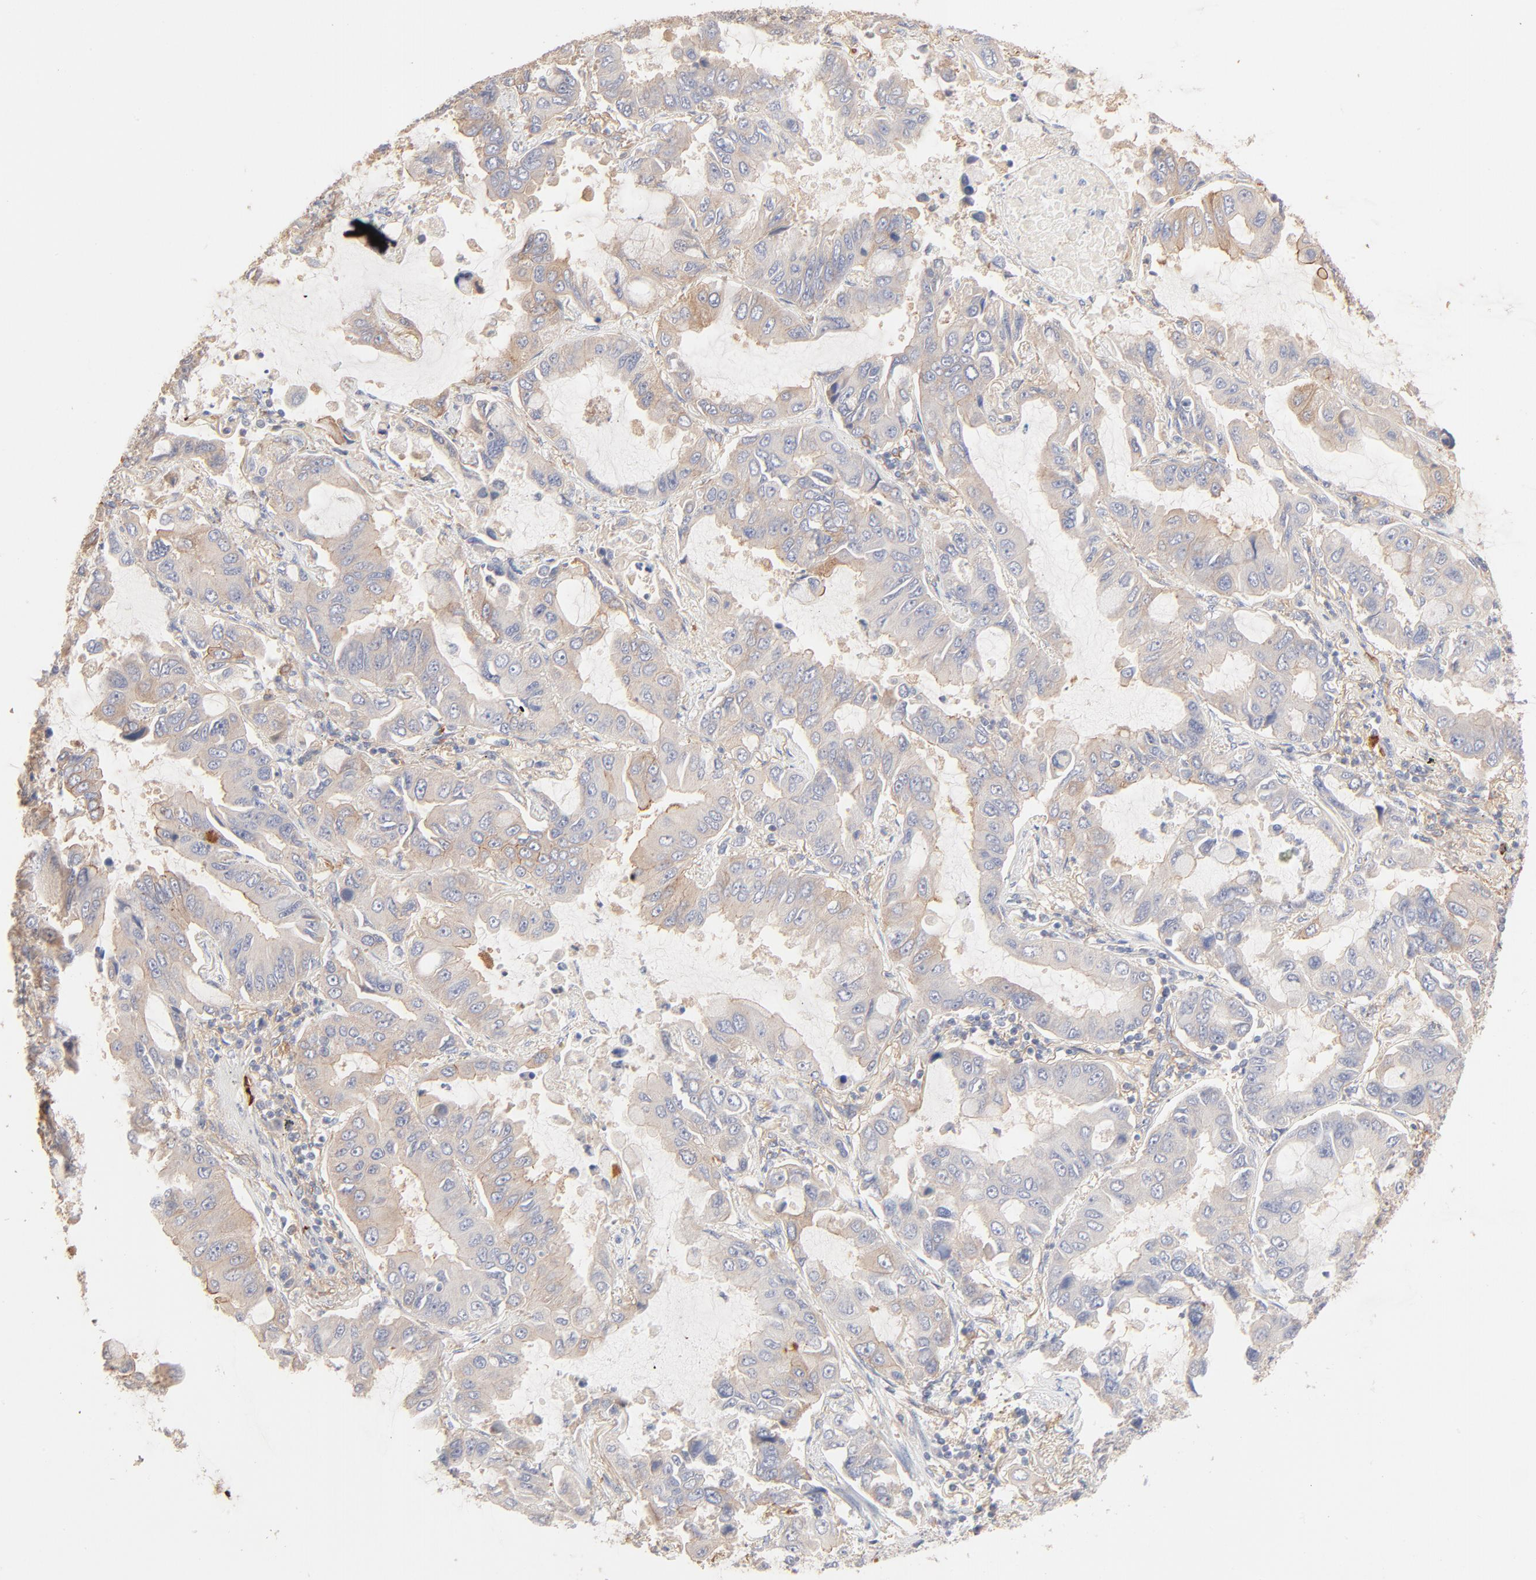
{"staining": {"intensity": "weak", "quantity": "25%-75%", "location": "cytoplasmic/membranous"}, "tissue": "lung cancer", "cell_type": "Tumor cells", "image_type": "cancer", "snomed": [{"axis": "morphology", "description": "Adenocarcinoma, NOS"}, {"axis": "topography", "description": "Lung"}], "caption": "Adenocarcinoma (lung) stained with a protein marker shows weak staining in tumor cells.", "gene": "SPTB", "patient": {"sex": "male", "age": 64}}